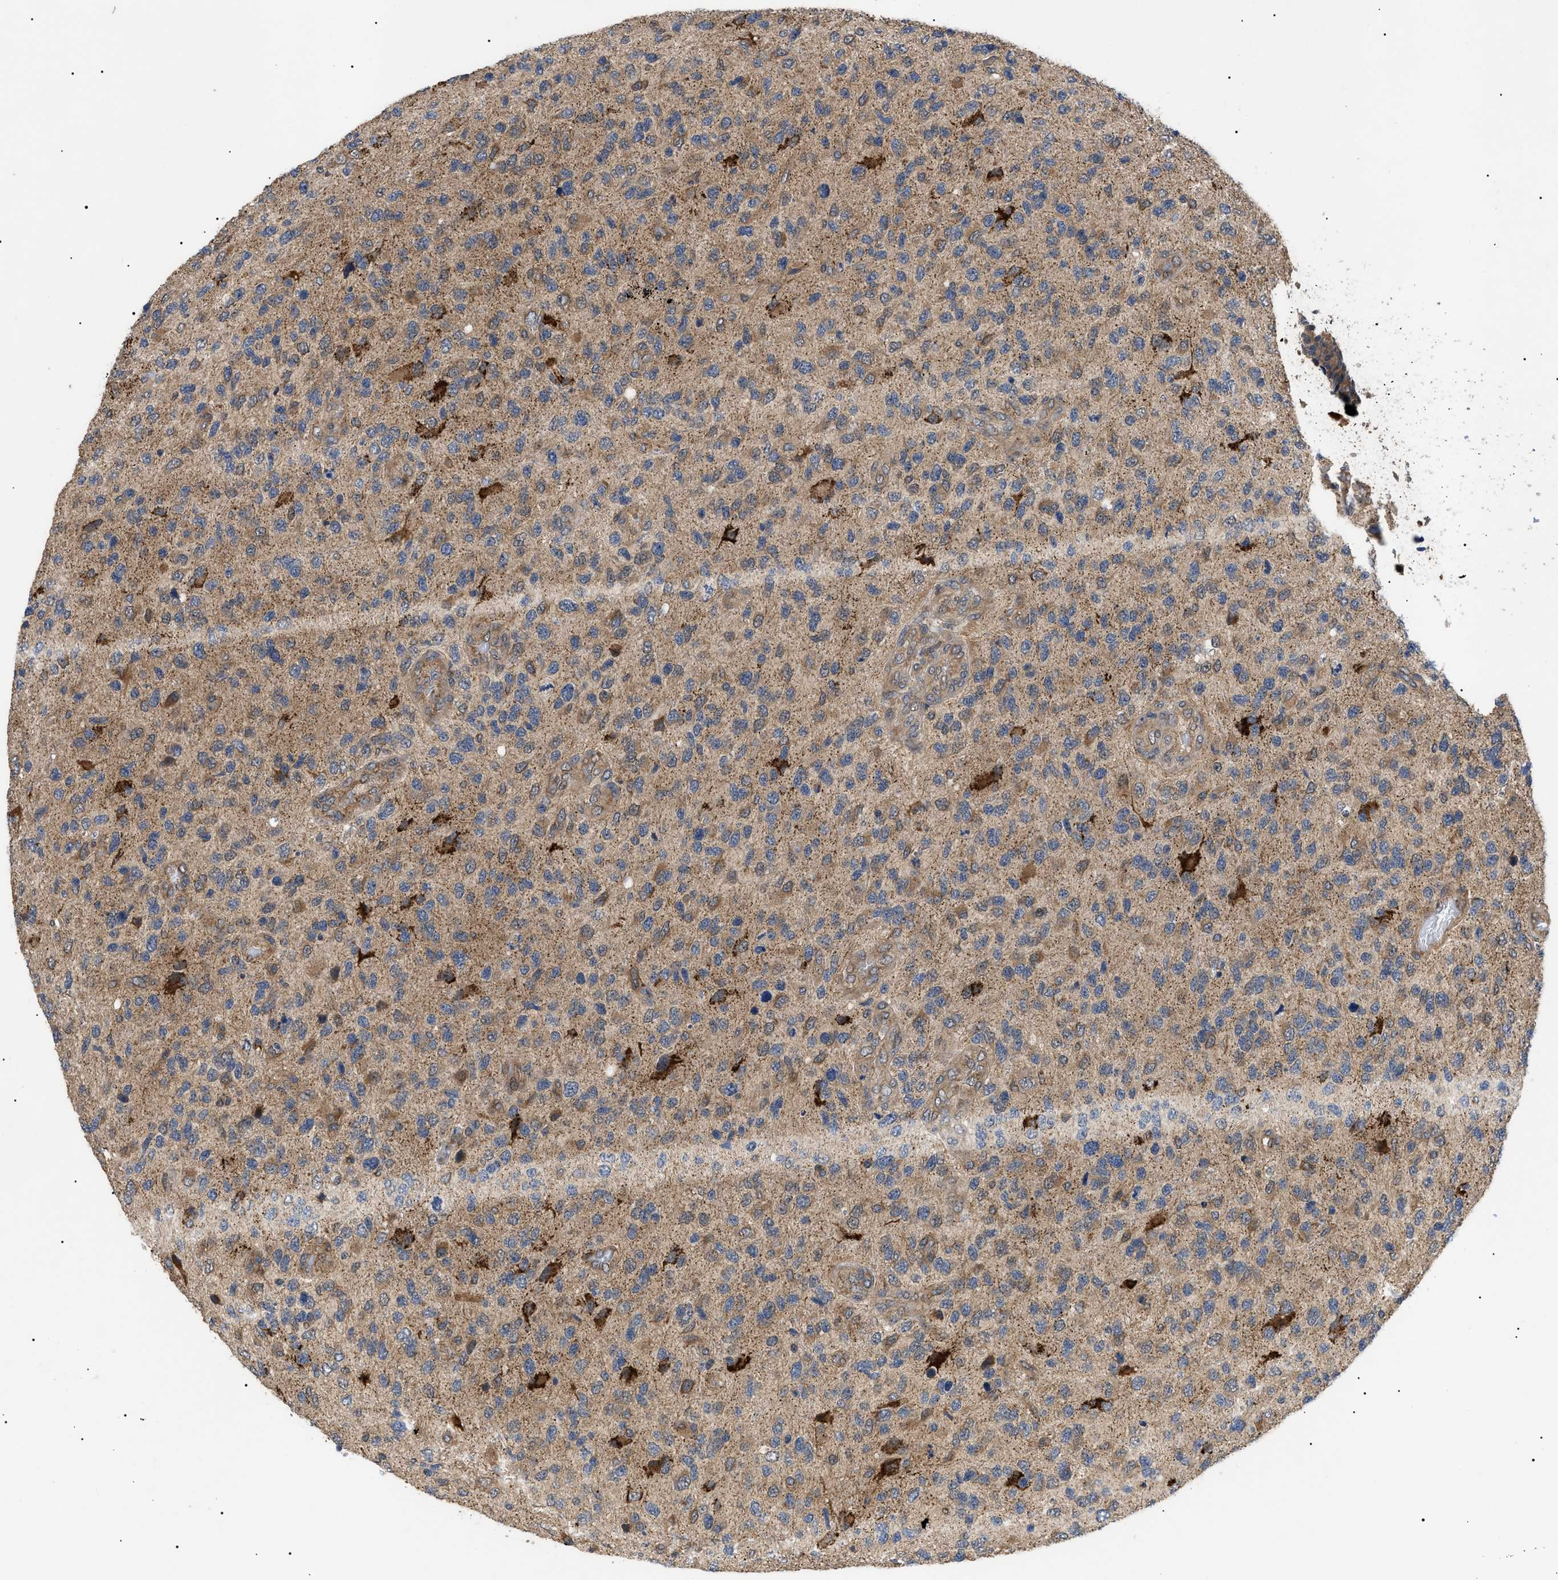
{"staining": {"intensity": "moderate", "quantity": "25%-75%", "location": "cytoplasmic/membranous"}, "tissue": "glioma", "cell_type": "Tumor cells", "image_type": "cancer", "snomed": [{"axis": "morphology", "description": "Glioma, malignant, High grade"}, {"axis": "topography", "description": "Brain"}], "caption": "Human malignant glioma (high-grade) stained with a brown dye displays moderate cytoplasmic/membranous positive expression in approximately 25%-75% of tumor cells.", "gene": "ASTL", "patient": {"sex": "female", "age": 58}}